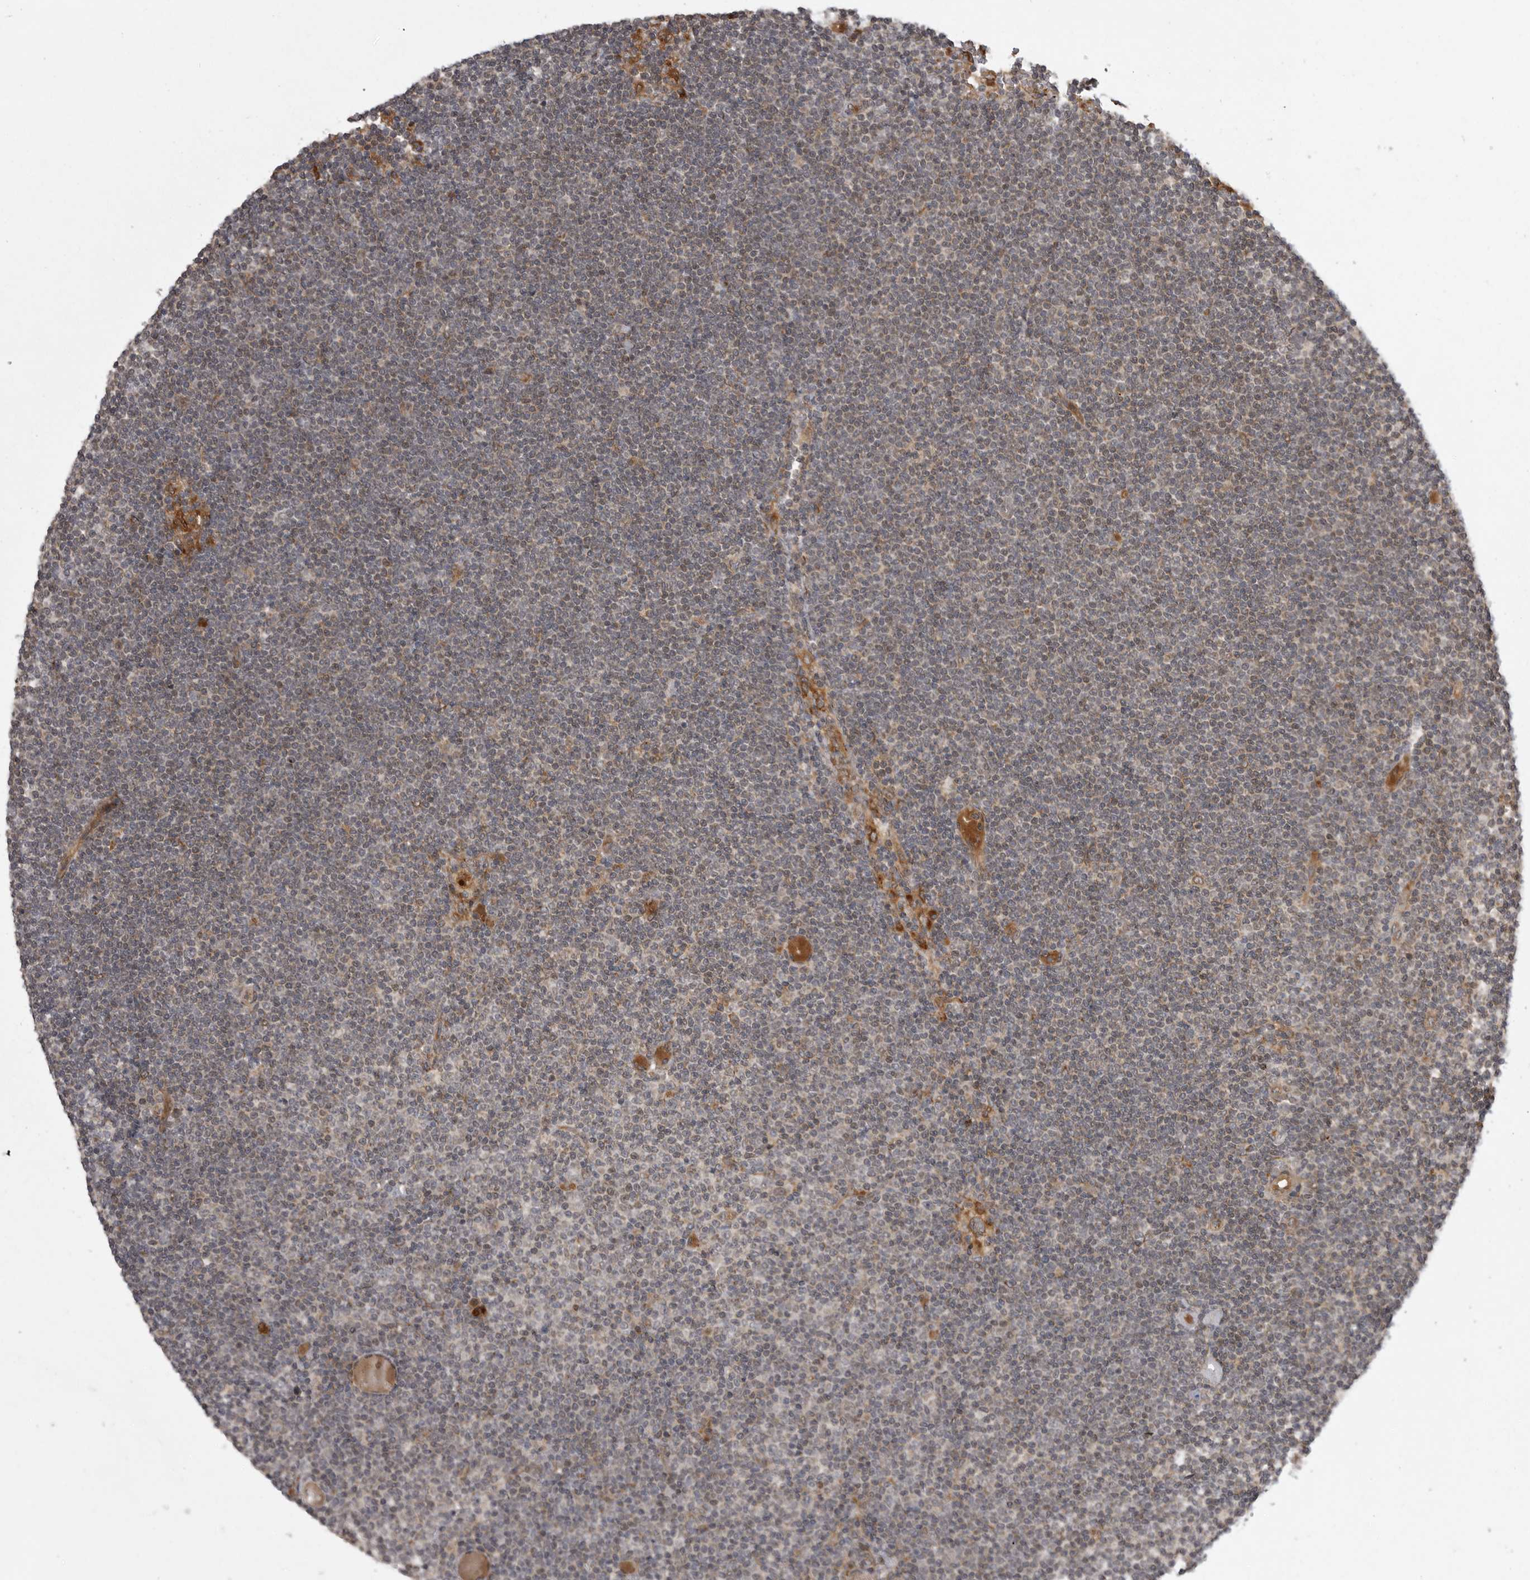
{"staining": {"intensity": "weak", "quantity": "<25%", "location": "cytoplasmic/membranous"}, "tissue": "lymphoma", "cell_type": "Tumor cells", "image_type": "cancer", "snomed": [{"axis": "morphology", "description": "Malignant lymphoma, non-Hodgkin's type, Low grade"}, {"axis": "topography", "description": "Lymph node"}], "caption": "The micrograph demonstrates no staining of tumor cells in lymphoma.", "gene": "GPR31", "patient": {"sex": "female", "age": 53}}